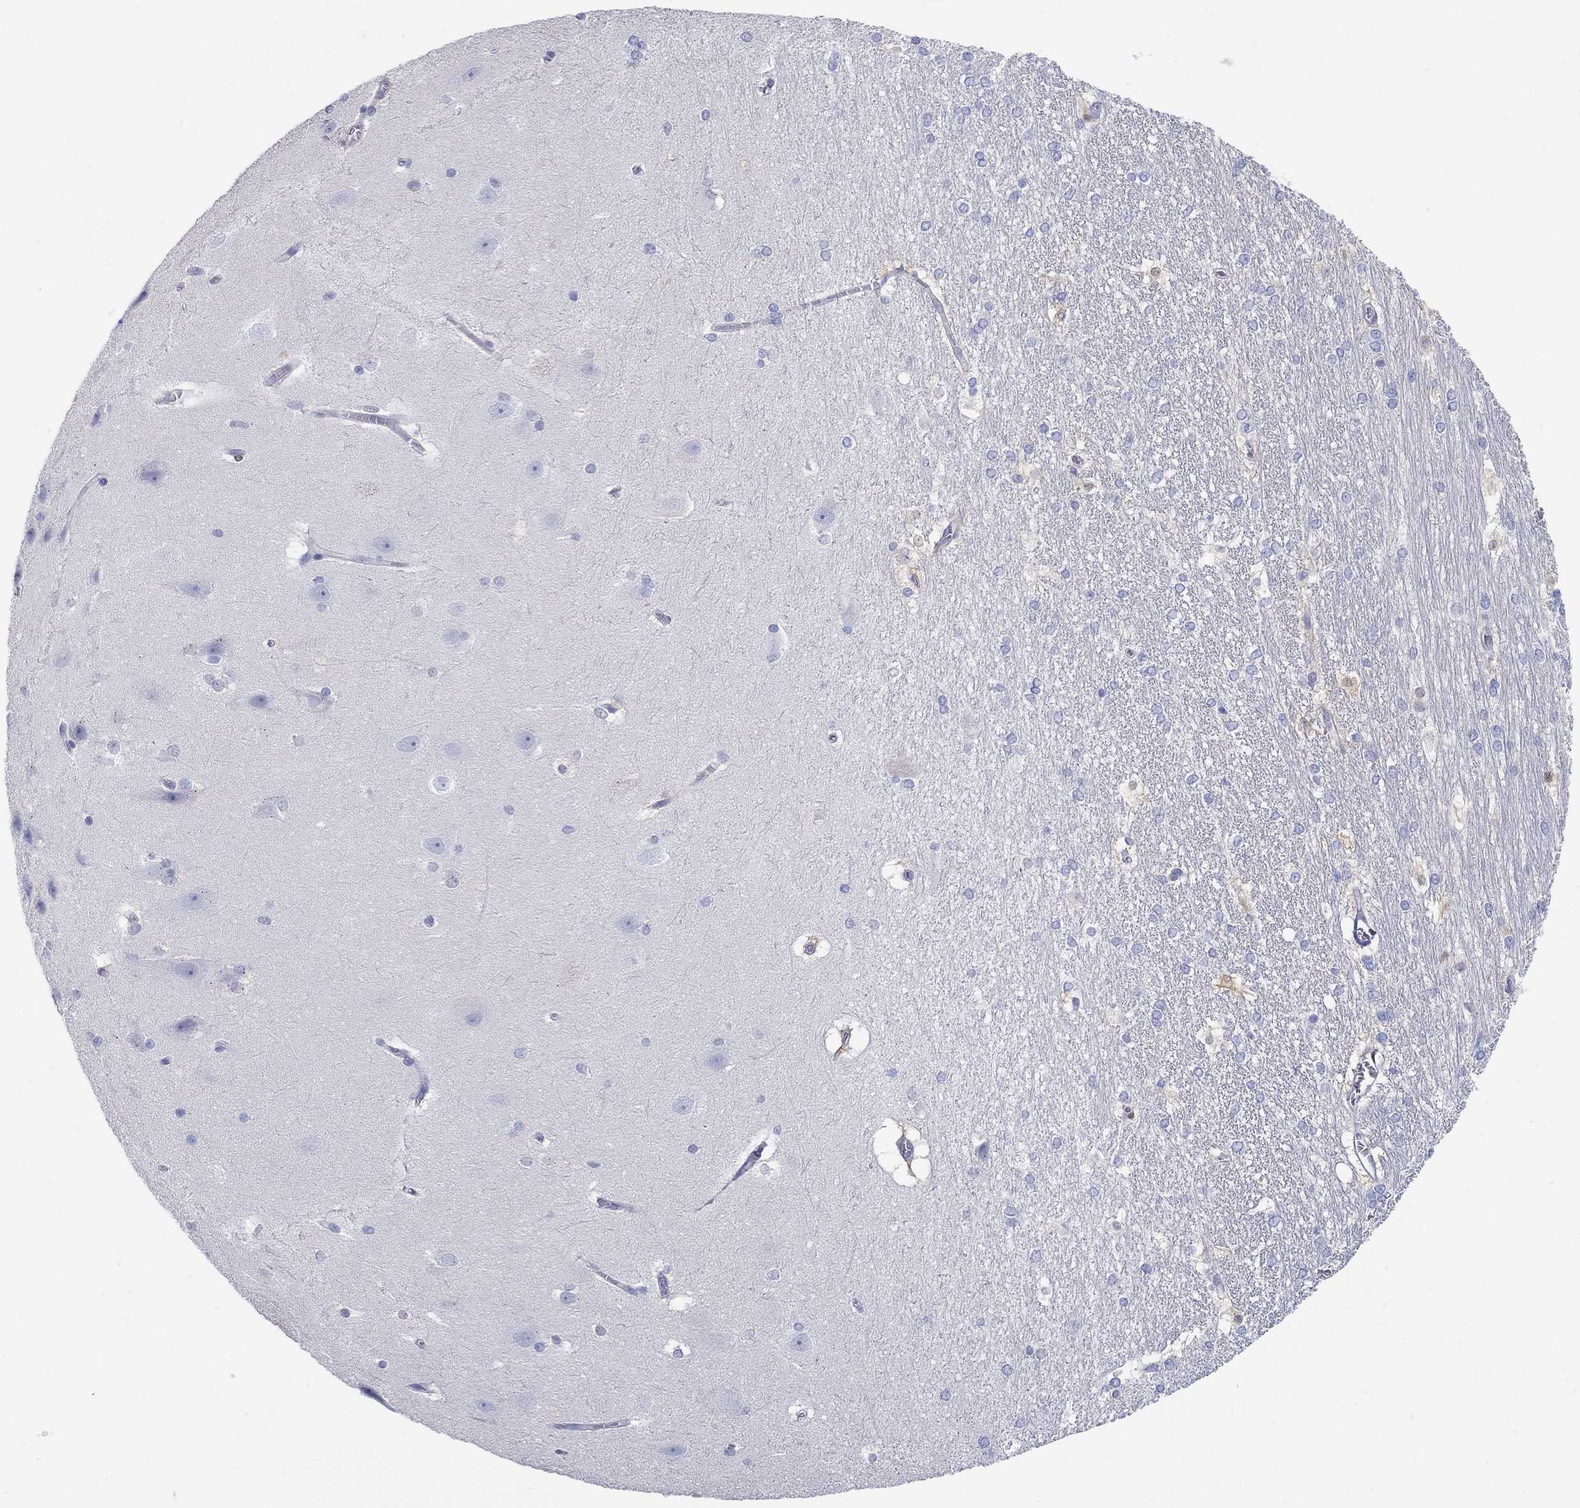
{"staining": {"intensity": "negative", "quantity": "none", "location": "none"}, "tissue": "hippocampus", "cell_type": "Glial cells", "image_type": "normal", "snomed": [{"axis": "morphology", "description": "Normal tissue, NOS"}, {"axis": "topography", "description": "Cerebral cortex"}, {"axis": "topography", "description": "Hippocampus"}], "caption": "Immunohistochemical staining of unremarkable human hippocampus reveals no significant staining in glial cells. (Brightfield microscopy of DAB immunohistochemistry (IHC) at high magnification).", "gene": "AKR1C1", "patient": {"sex": "female", "age": 19}}